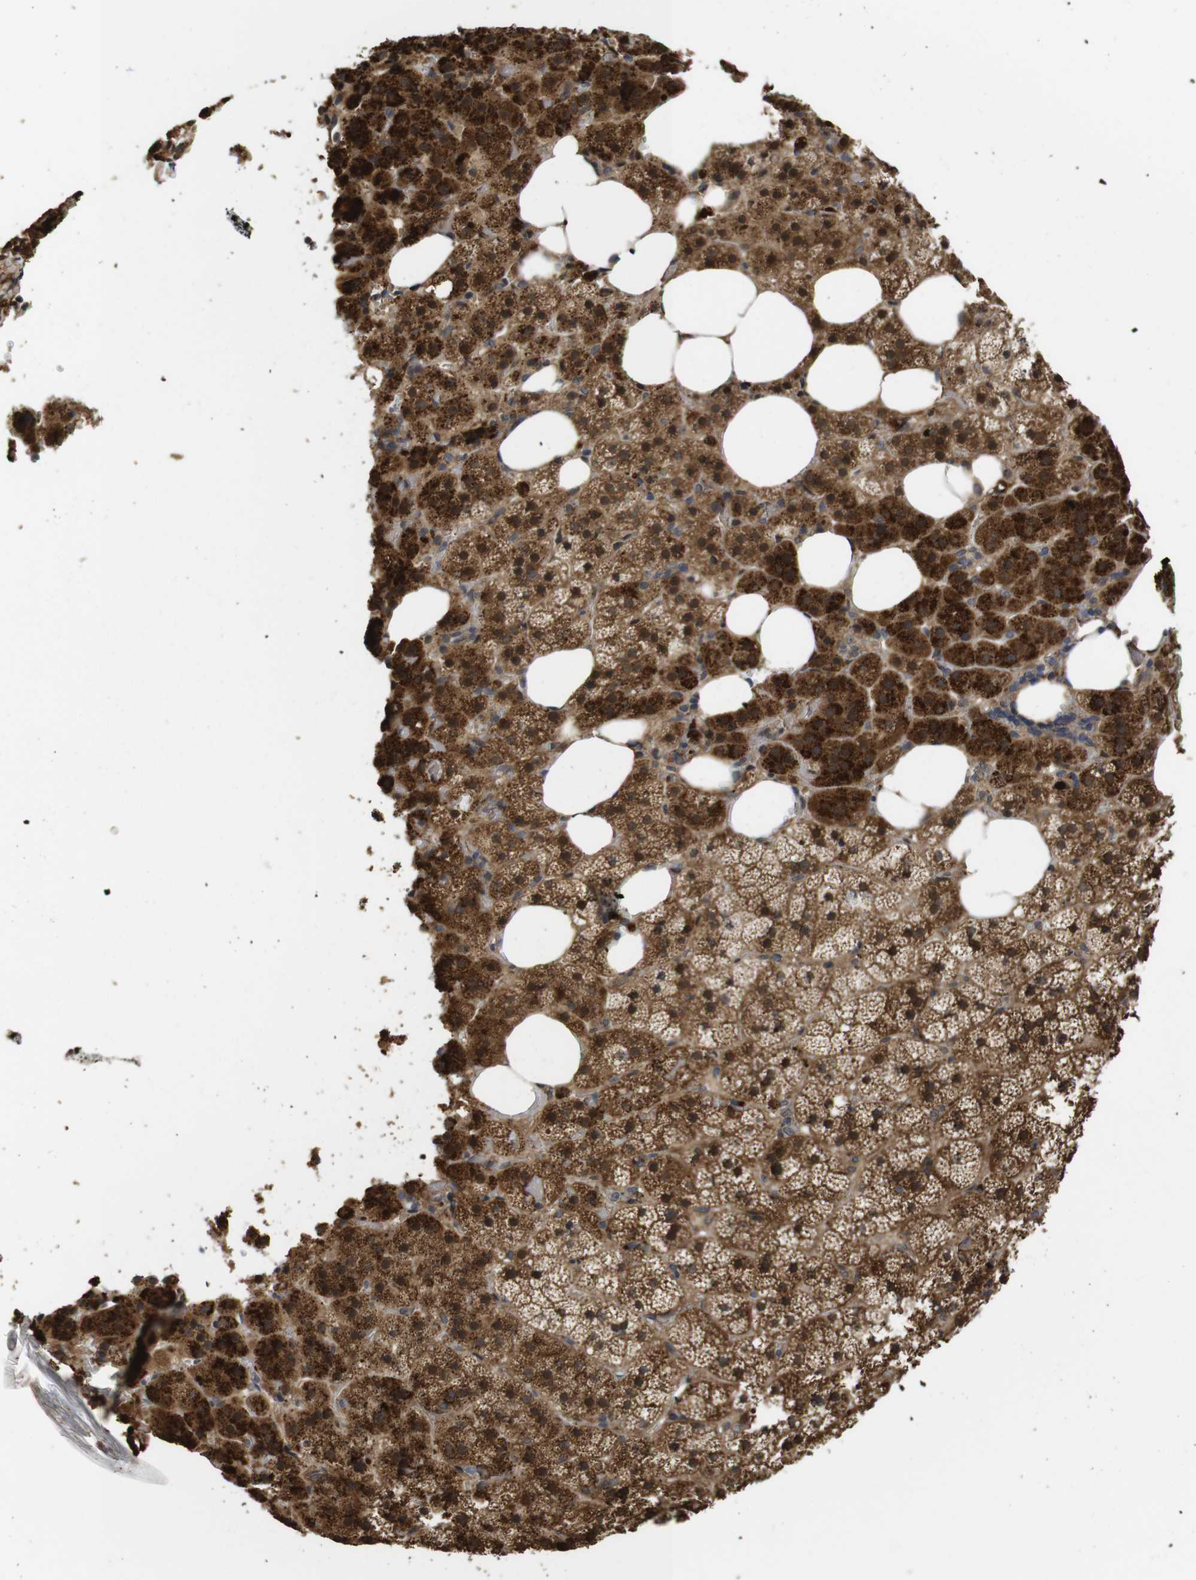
{"staining": {"intensity": "strong", "quantity": ">75%", "location": "cytoplasmic/membranous"}, "tissue": "adrenal gland", "cell_type": "Glandular cells", "image_type": "normal", "snomed": [{"axis": "morphology", "description": "Normal tissue, NOS"}, {"axis": "topography", "description": "Adrenal gland"}], "caption": "Glandular cells show high levels of strong cytoplasmic/membranous expression in about >75% of cells in normal adrenal gland. Nuclei are stained in blue.", "gene": "PTPN14", "patient": {"sex": "female", "age": 59}}